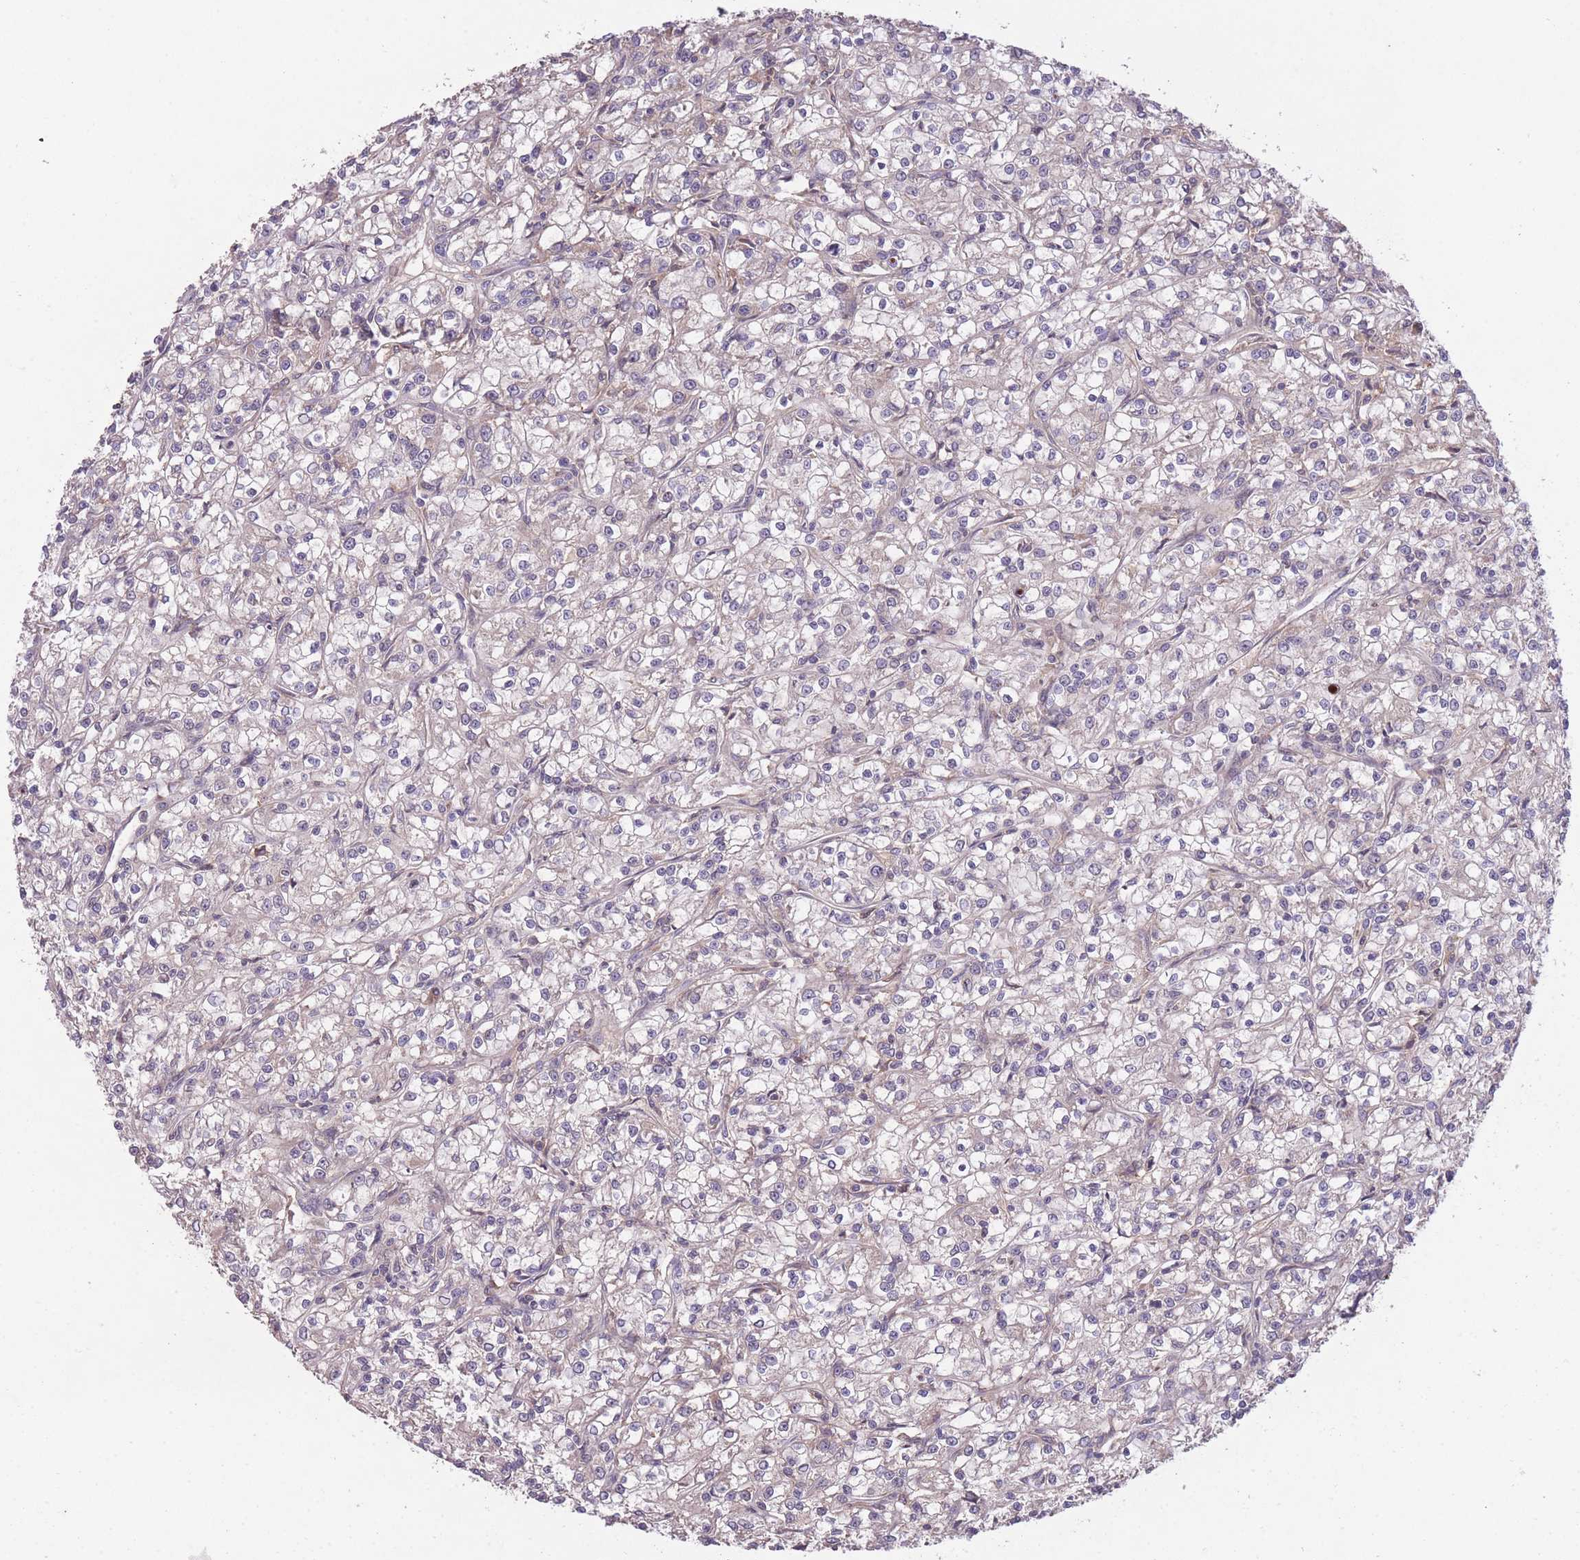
{"staining": {"intensity": "negative", "quantity": "none", "location": "none"}, "tissue": "renal cancer", "cell_type": "Tumor cells", "image_type": "cancer", "snomed": [{"axis": "morphology", "description": "Adenocarcinoma, NOS"}, {"axis": "topography", "description": "Kidney"}], "caption": "This image is of renal cancer (adenocarcinoma) stained with immunohistochemistry to label a protein in brown with the nuclei are counter-stained blue. There is no expression in tumor cells.", "gene": "OR2V2", "patient": {"sex": "female", "age": 59}}